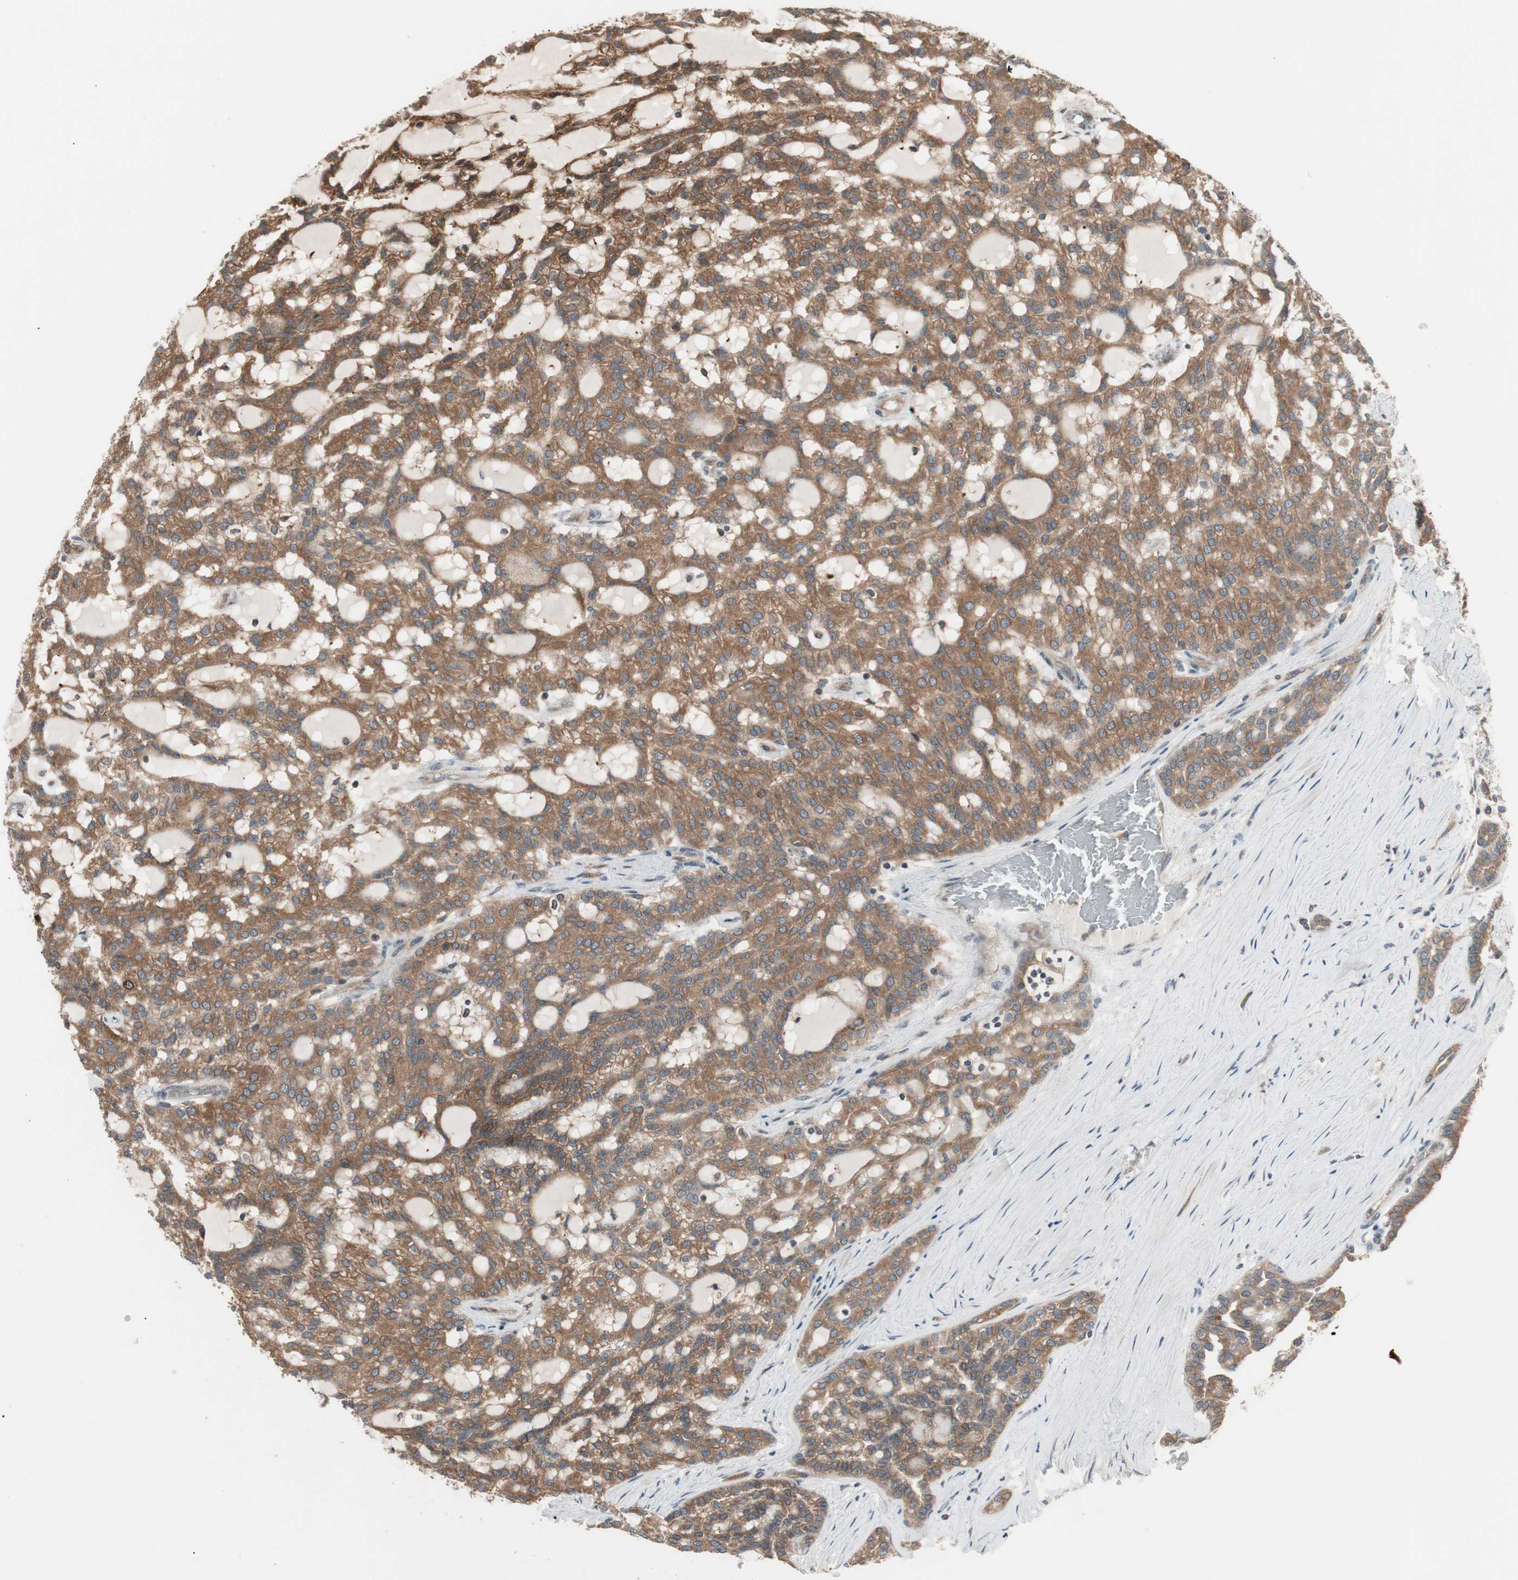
{"staining": {"intensity": "moderate", "quantity": ">75%", "location": "cytoplasmic/membranous"}, "tissue": "renal cancer", "cell_type": "Tumor cells", "image_type": "cancer", "snomed": [{"axis": "morphology", "description": "Adenocarcinoma, NOS"}, {"axis": "topography", "description": "Kidney"}], "caption": "Immunohistochemical staining of renal cancer (adenocarcinoma) shows medium levels of moderate cytoplasmic/membranous protein staining in about >75% of tumor cells. The staining was performed using DAB (3,3'-diaminobenzidine) to visualize the protein expression in brown, while the nuclei were stained in blue with hematoxylin (Magnification: 20x).", "gene": "ATP6AP2", "patient": {"sex": "male", "age": 63}}